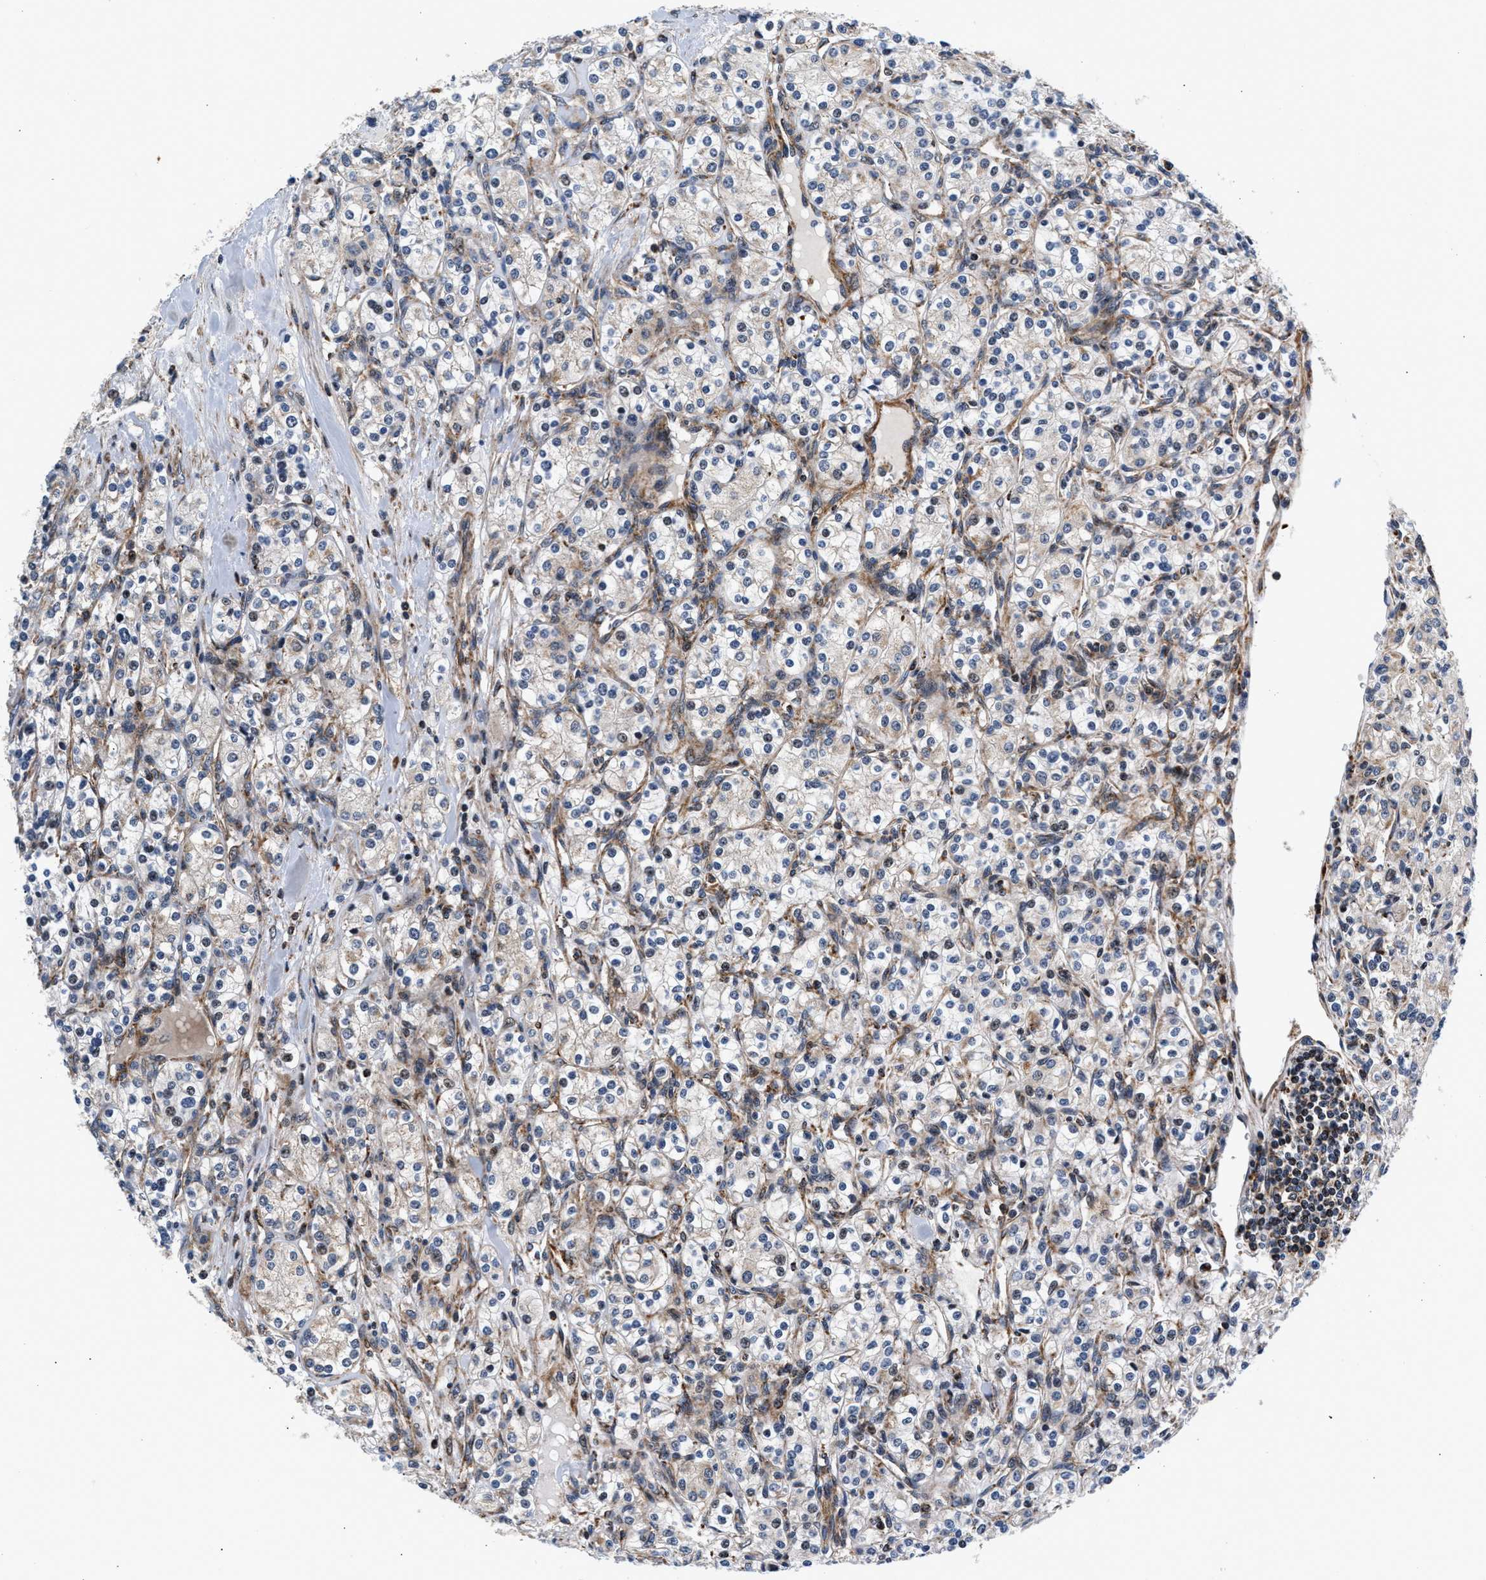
{"staining": {"intensity": "weak", "quantity": "25%-75%", "location": "cytoplasmic/membranous"}, "tissue": "renal cancer", "cell_type": "Tumor cells", "image_type": "cancer", "snomed": [{"axis": "morphology", "description": "Adenocarcinoma, NOS"}, {"axis": "topography", "description": "Kidney"}], "caption": "Protein staining of renal cancer tissue reveals weak cytoplasmic/membranous positivity in about 25%-75% of tumor cells.", "gene": "SGK1", "patient": {"sex": "male", "age": 77}}